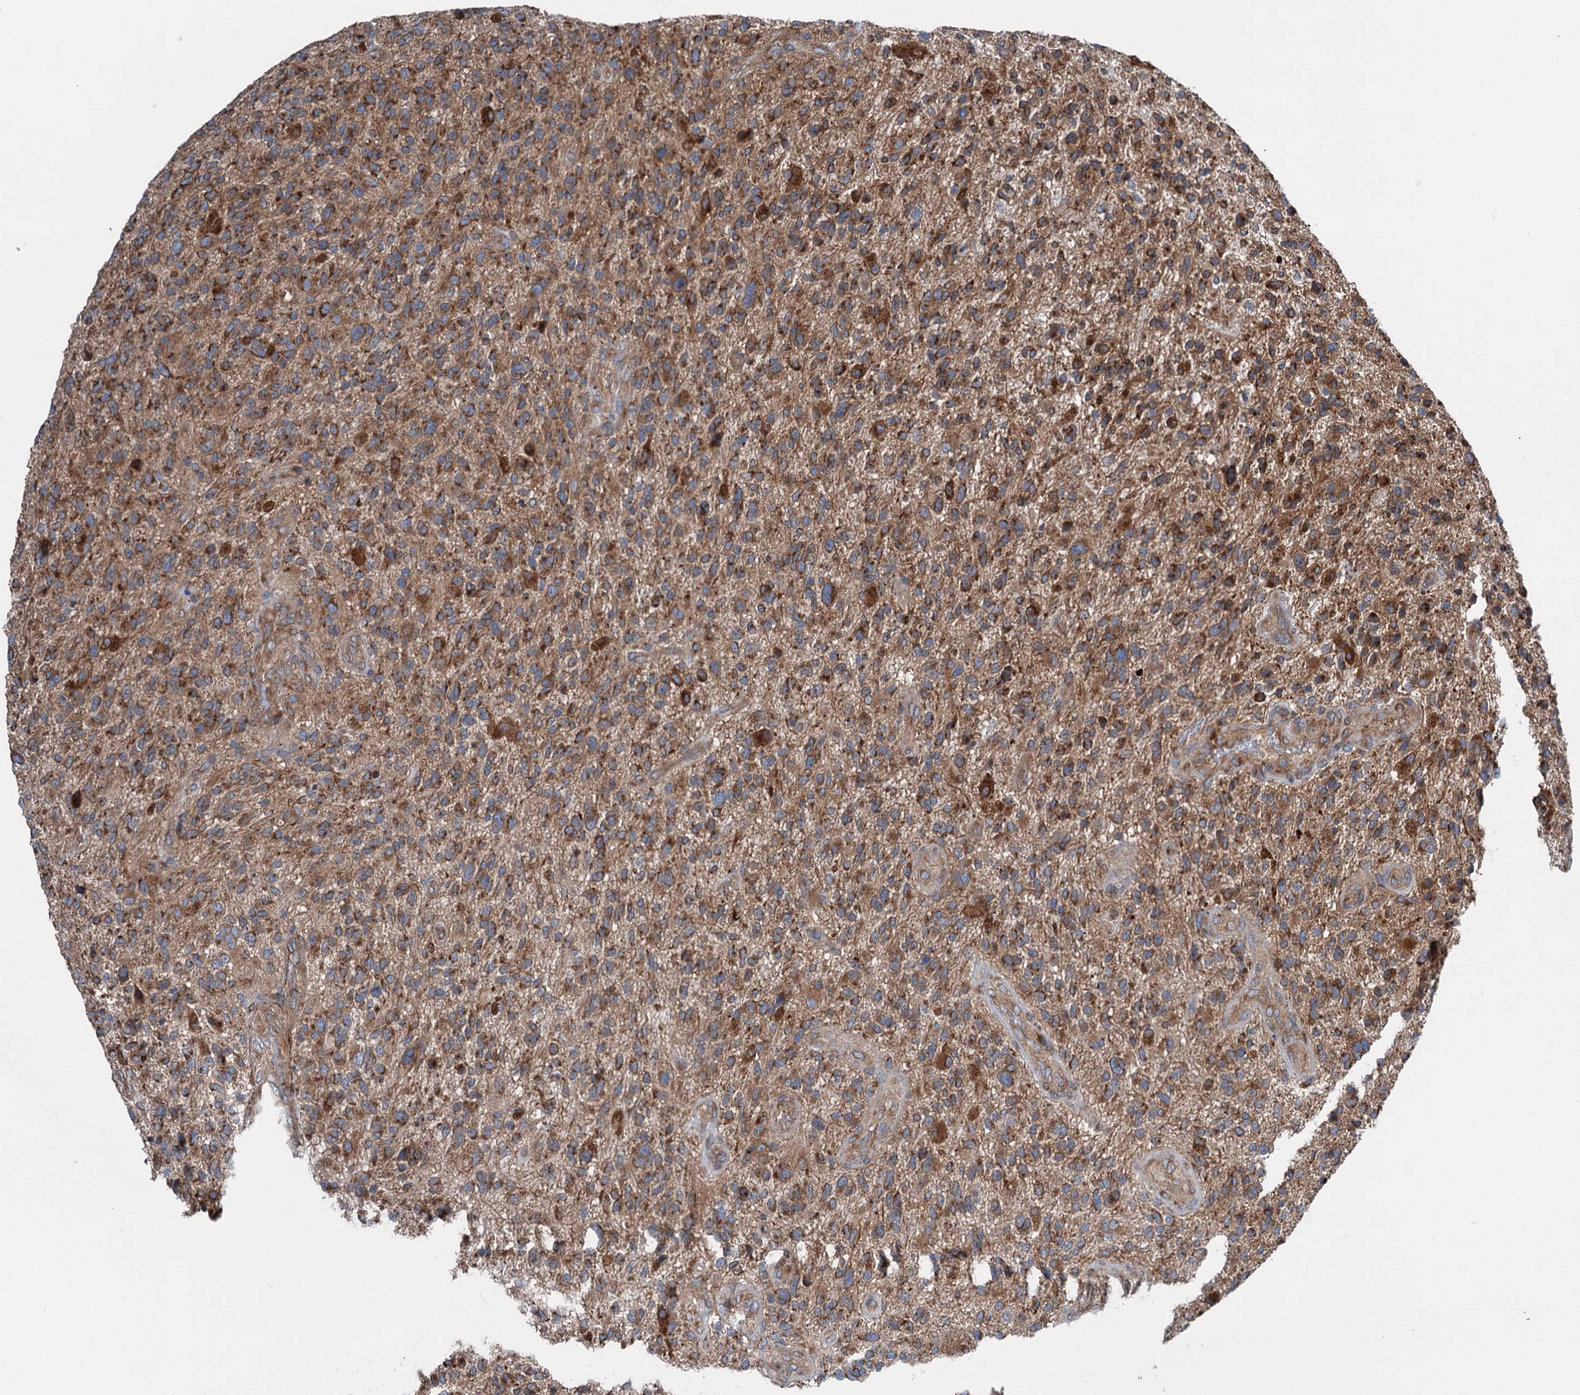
{"staining": {"intensity": "strong", "quantity": ">75%", "location": "cytoplasmic/membranous"}, "tissue": "glioma", "cell_type": "Tumor cells", "image_type": "cancer", "snomed": [{"axis": "morphology", "description": "Glioma, malignant, High grade"}, {"axis": "topography", "description": "Brain"}], "caption": "Immunohistochemistry of malignant high-grade glioma shows high levels of strong cytoplasmic/membranous staining in approximately >75% of tumor cells.", "gene": "CALCOCO1", "patient": {"sex": "male", "age": 47}}